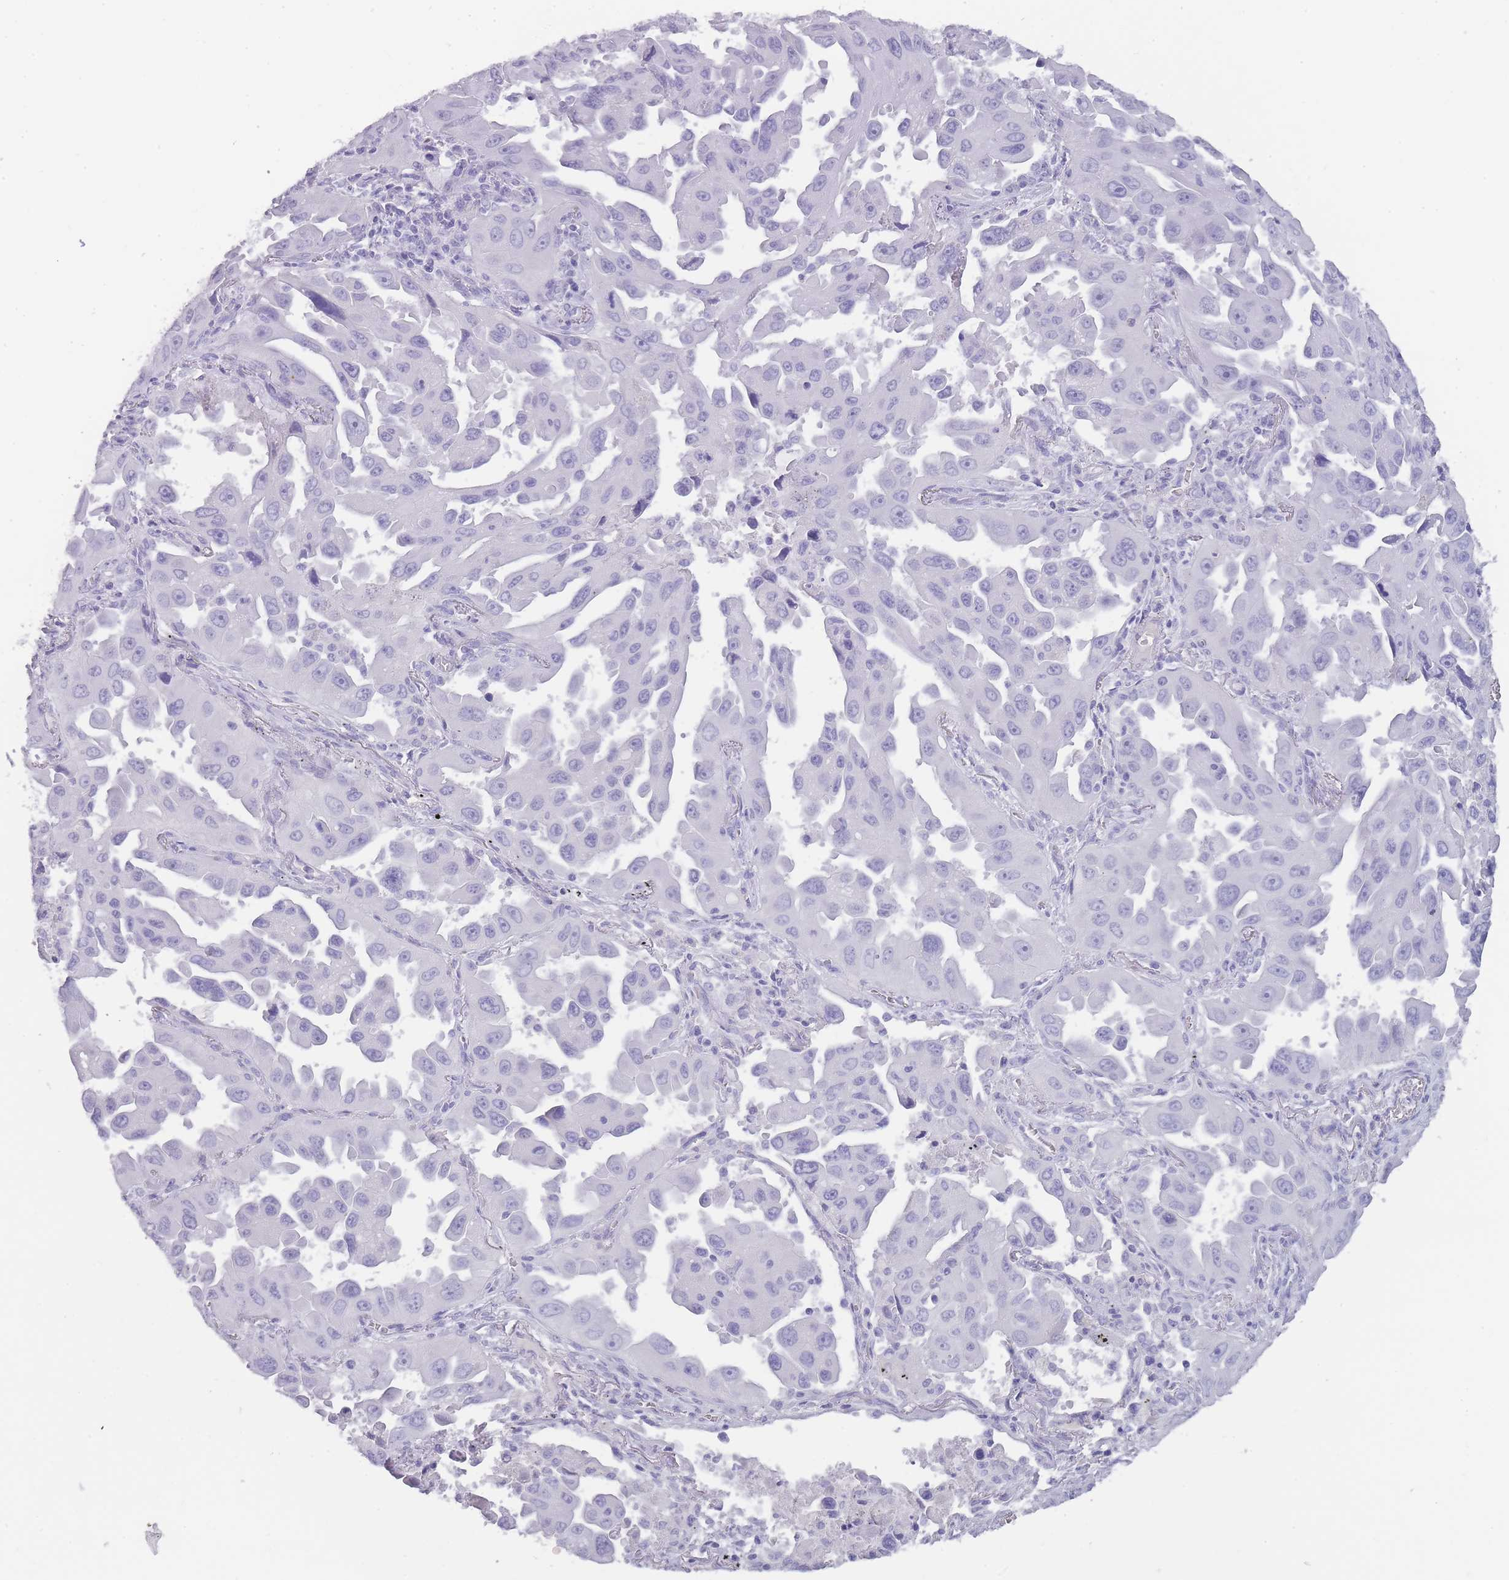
{"staining": {"intensity": "negative", "quantity": "none", "location": "none"}, "tissue": "lung cancer", "cell_type": "Tumor cells", "image_type": "cancer", "snomed": [{"axis": "morphology", "description": "Adenocarcinoma, NOS"}, {"axis": "topography", "description": "Lung"}], "caption": "There is no significant staining in tumor cells of lung cancer (adenocarcinoma). (IHC, brightfield microscopy, high magnification).", "gene": "TCP11", "patient": {"sex": "male", "age": 66}}